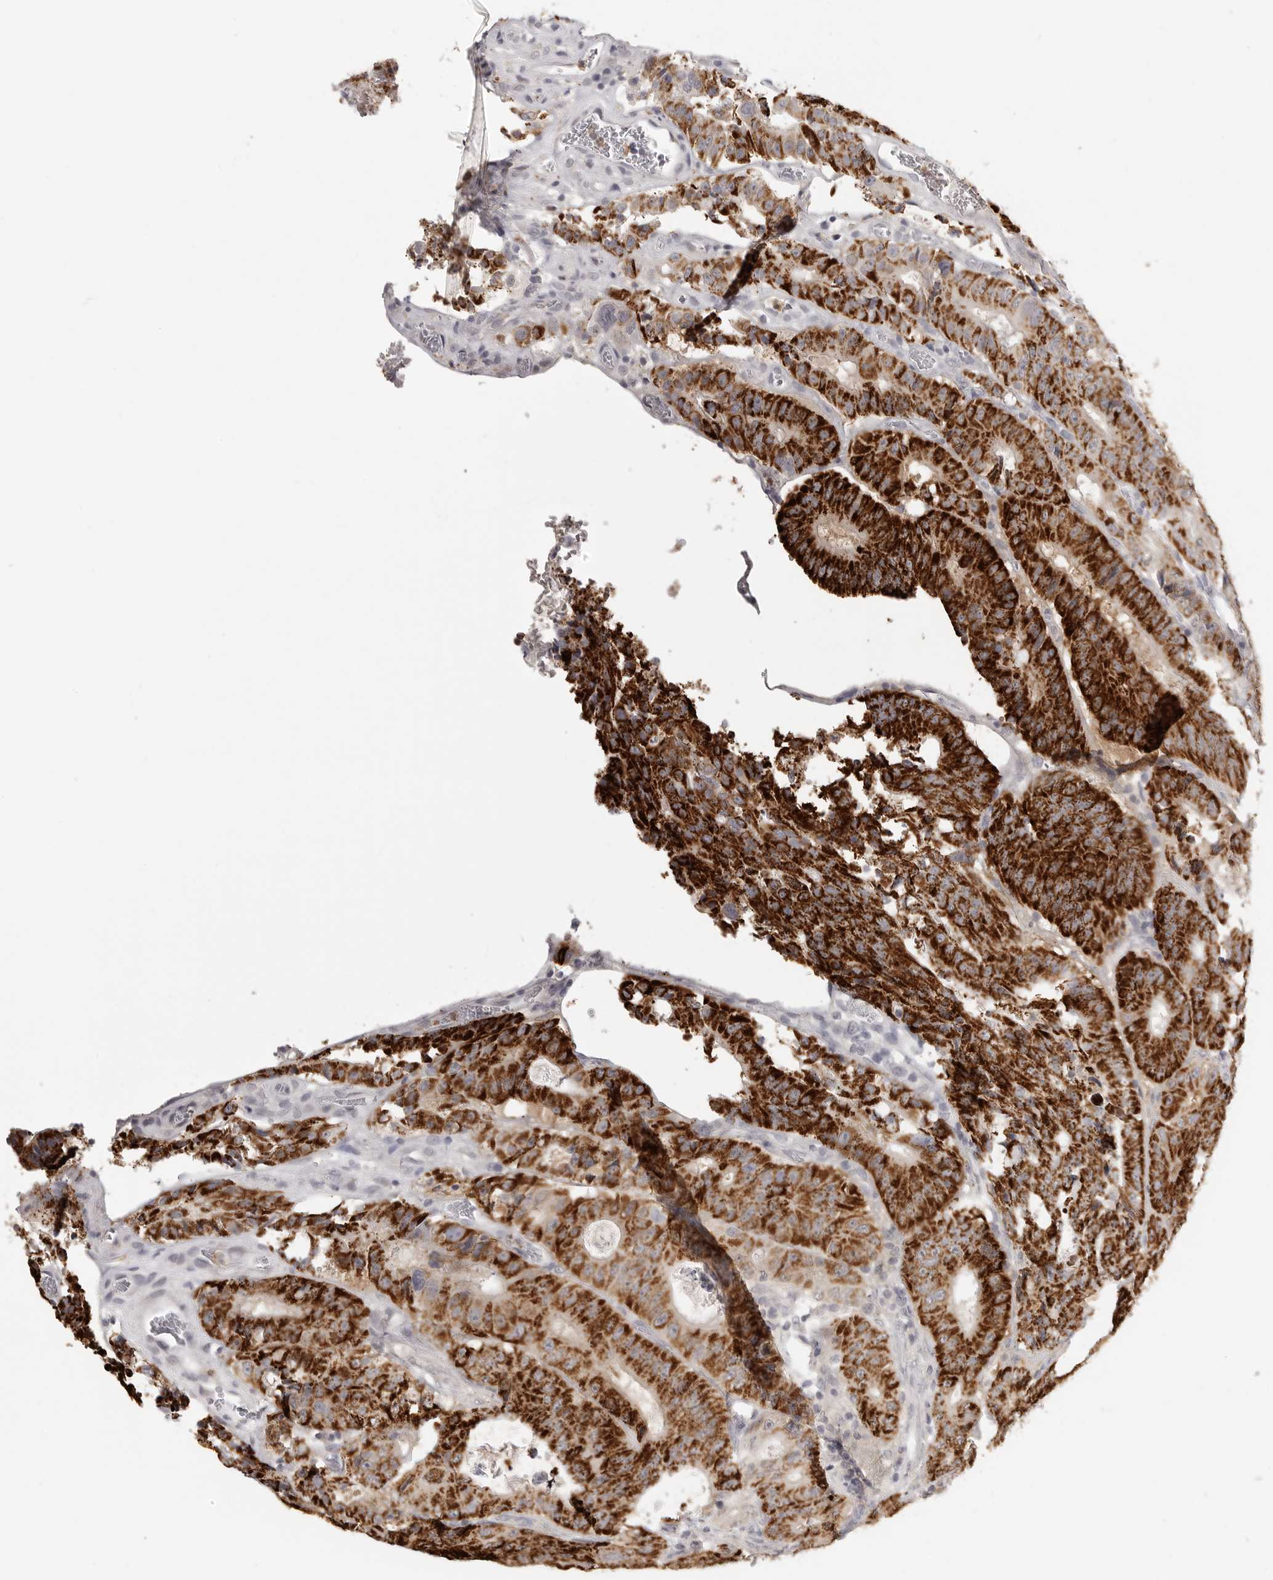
{"staining": {"intensity": "strong", "quantity": ">75%", "location": "cytoplasmic/membranous"}, "tissue": "colorectal cancer", "cell_type": "Tumor cells", "image_type": "cancer", "snomed": [{"axis": "morphology", "description": "Adenocarcinoma, NOS"}, {"axis": "topography", "description": "Colon"}], "caption": "Human adenocarcinoma (colorectal) stained with a protein marker demonstrates strong staining in tumor cells.", "gene": "HMGCS2", "patient": {"sex": "male", "age": 83}}